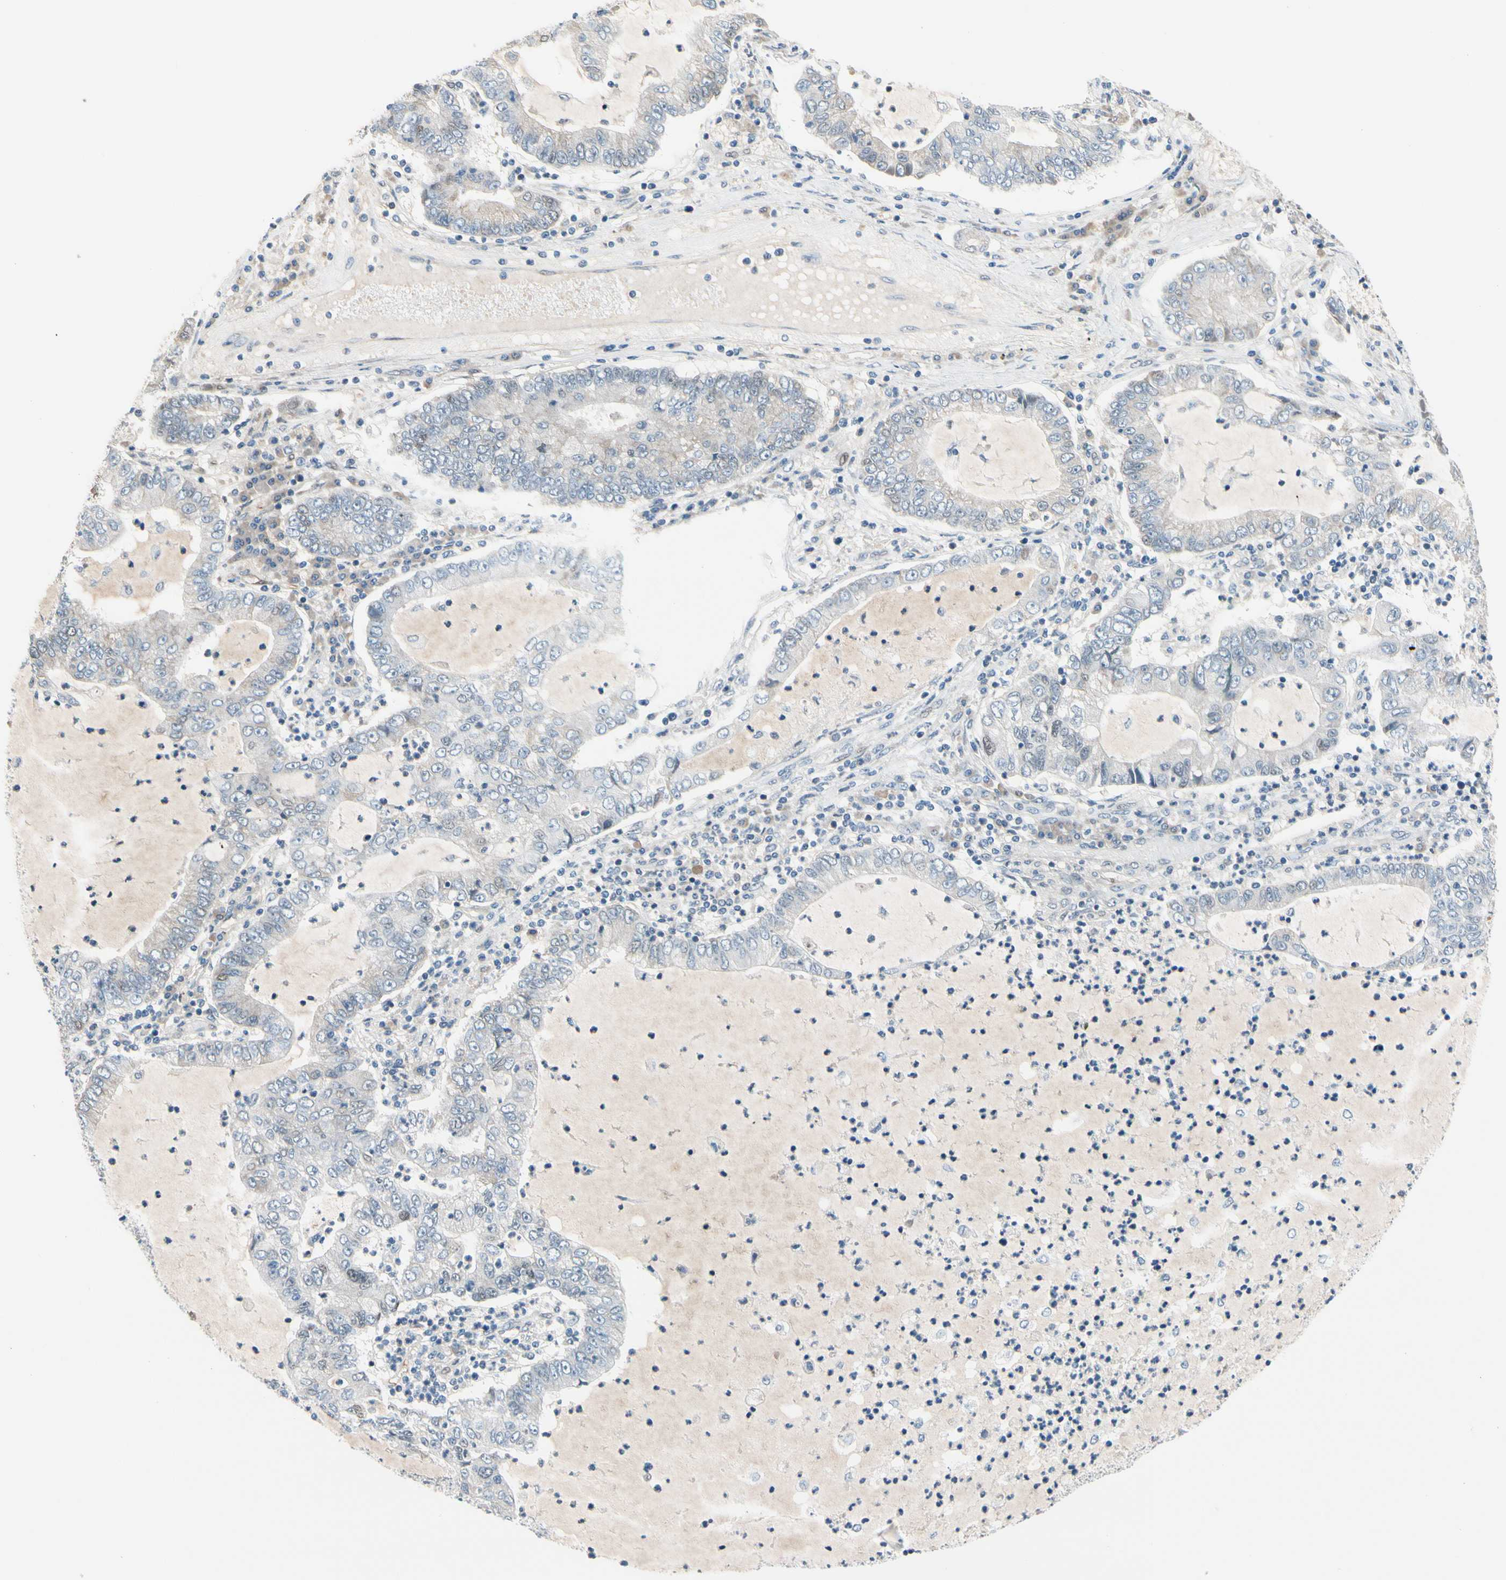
{"staining": {"intensity": "negative", "quantity": "none", "location": "none"}, "tissue": "lung cancer", "cell_type": "Tumor cells", "image_type": "cancer", "snomed": [{"axis": "morphology", "description": "Adenocarcinoma, NOS"}, {"axis": "topography", "description": "Lung"}], "caption": "DAB immunohistochemical staining of human lung adenocarcinoma shows no significant positivity in tumor cells. Nuclei are stained in blue.", "gene": "CFAP36", "patient": {"sex": "female", "age": 51}}